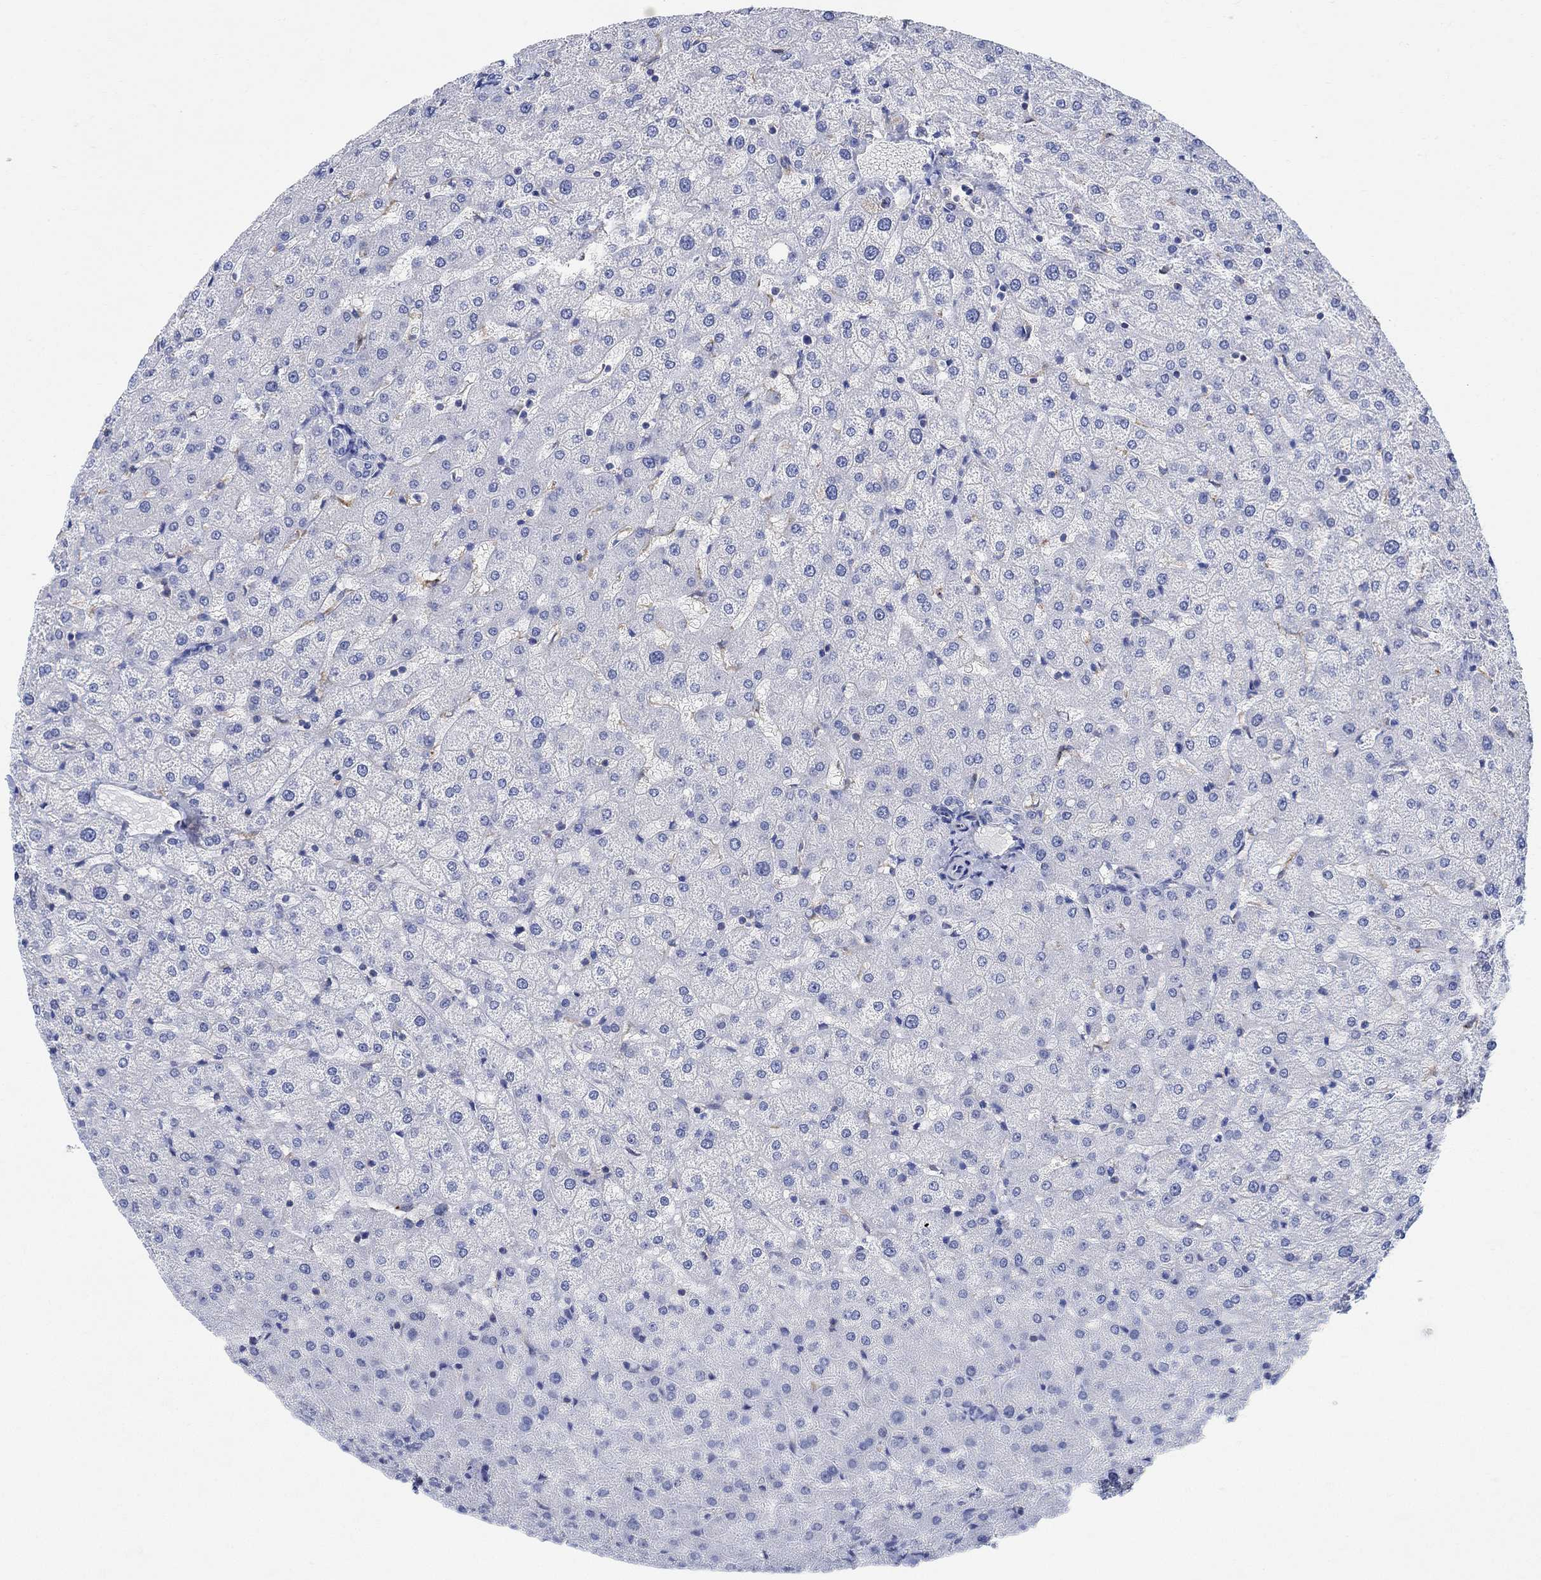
{"staining": {"intensity": "negative", "quantity": "none", "location": "none"}, "tissue": "liver", "cell_type": "Cholangiocytes", "image_type": "normal", "snomed": [{"axis": "morphology", "description": "Normal tissue, NOS"}, {"axis": "topography", "description": "Liver"}], "caption": "This is a micrograph of immunohistochemistry staining of normal liver, which shows no staining in cholangiocytes. The staining is performed using DAB brown chromogen with nuclei counter-stained in using hematoxylin.", "gene": "PHF21B", "patient": {"sex": "female", "age": 50}}